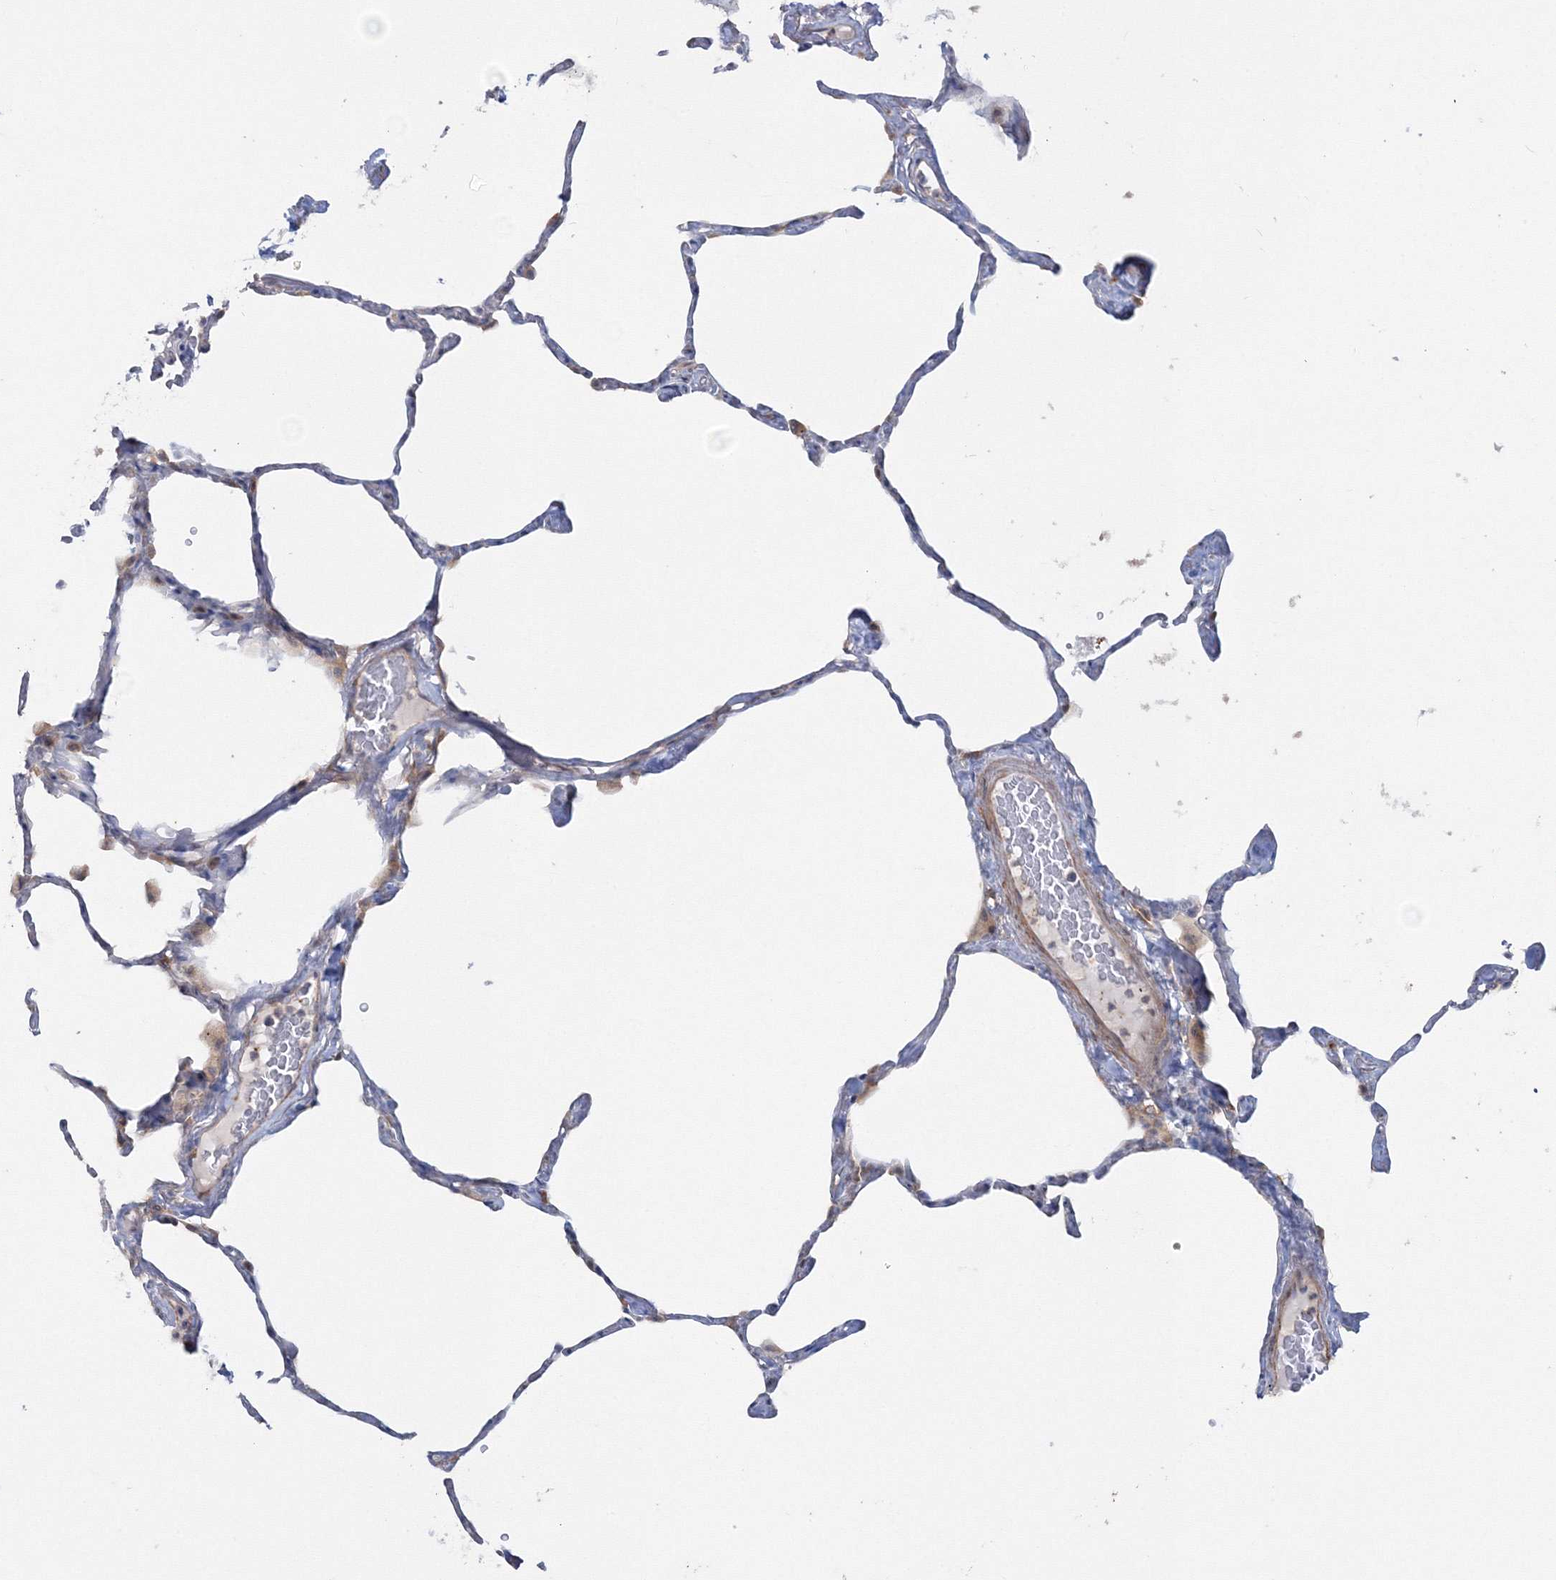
{"staining": {"intensity": "weak", "quantity": "<25%", "location": "cytoplasmic/membranous"}, "tissue": "lung", "cell_type": "Alveolar cells", "image_type": "normal", "snomed": [{"axis": "morphology", "description": "Normal tissue, NOS"}, {"axis": "topography", "description": "Lung"}], "caption": "Immunohistochemistry of normal lung displays no positivity in alveolar cells.", "gene": "IPMK", "patient": {"sex": "male", "age": 65}}